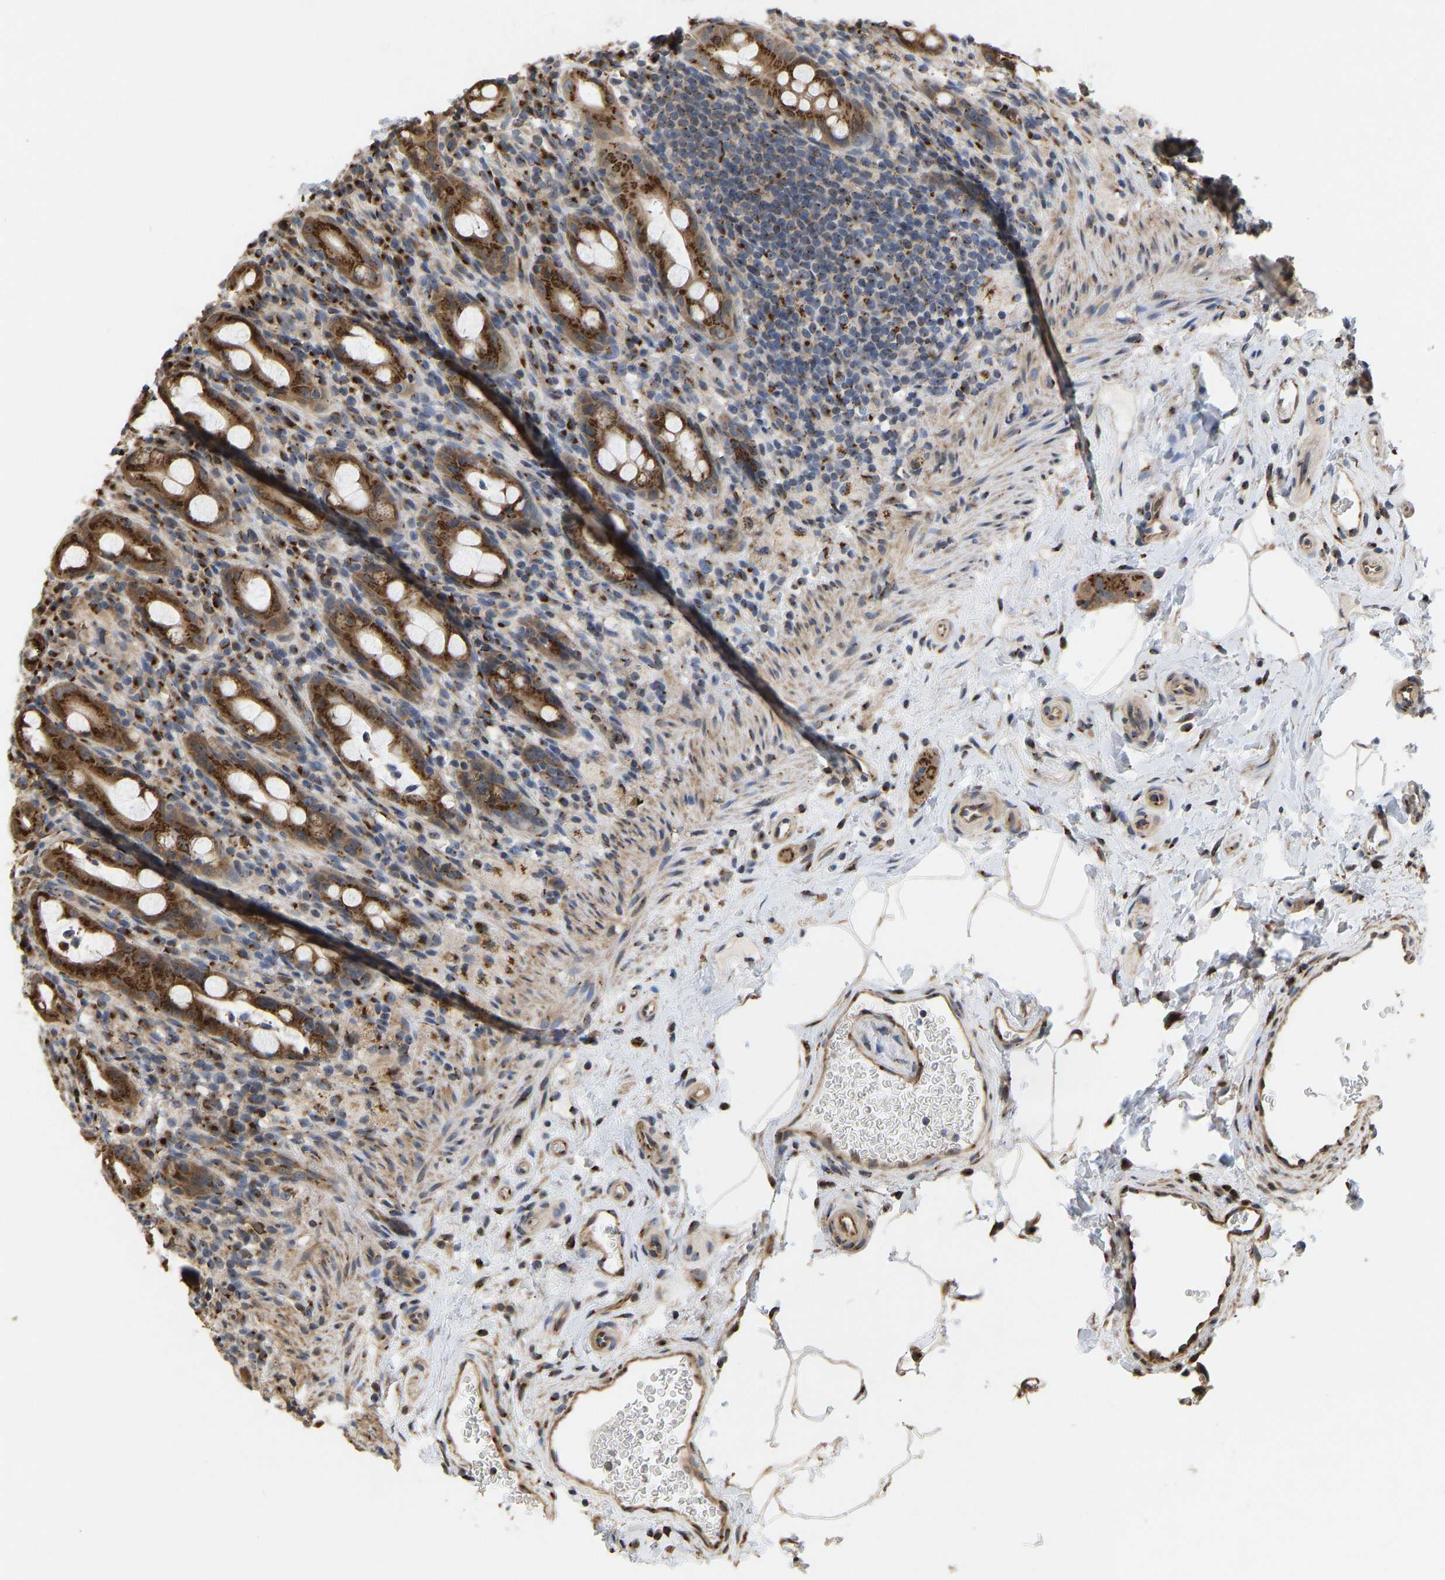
{"staining": {"intensity": "strong", "quantity": ">75%", "location": "cytoplasmic/membranous"}, "tissue": "rectum", "cell_type": "Glandular cells", "image_type": "normal", "snomed": [{"axis": "morphology", "description": "Normal tissue, NOS"}, {"axis": "topography", "description": "Rectum"}], "caption": "Protein analysis of unremarkable rectum exhibits strong cytoplasmic/membranous expression in approximately >75% of glandular cells. (Brightfield microscopy of DAB IHC at high magnification).", "gene": "YIPF4", "patient": {"sex": "male", "age": 44}}